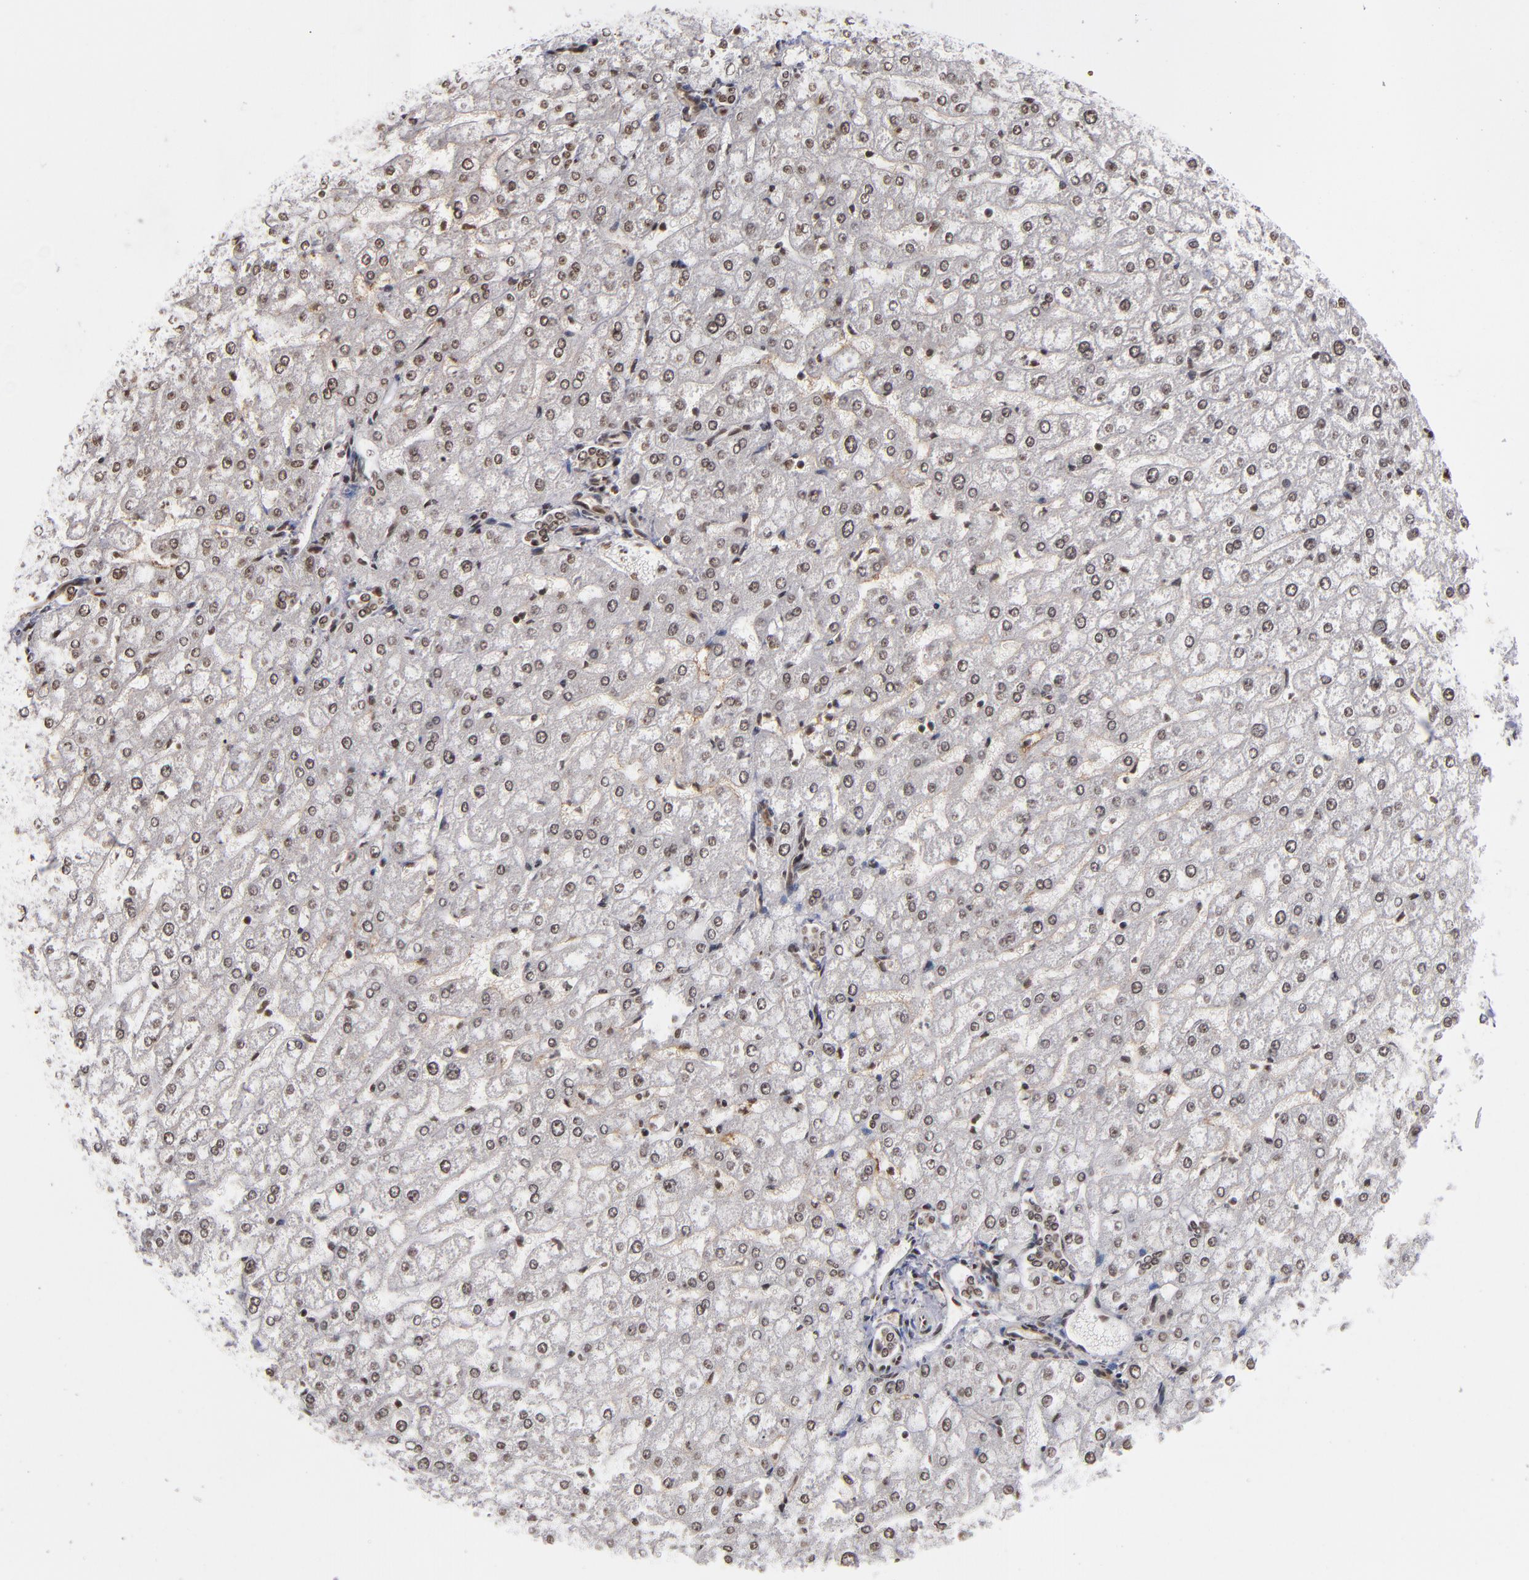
{"staining": {"intensity": "moderate", "quantity": ">75%", "location": "nuclear"}, "tissue": "liver", "cell_type": "Cholangiocytes", "image_type": "normal", "snomed": [{"axis": "morphology", "description": "Normal tissue, NOS"}, {"axis": "morphology", "description": "Fibrosis, NOS"}, {"axis": "topography", "description": "Liver"}], "caption": "Liver stained for a protein exhibits moderate nuclear positivity in cholangiocytes.", "gene": "ABL2", "patient": {"sex": "female", "age": 29}}